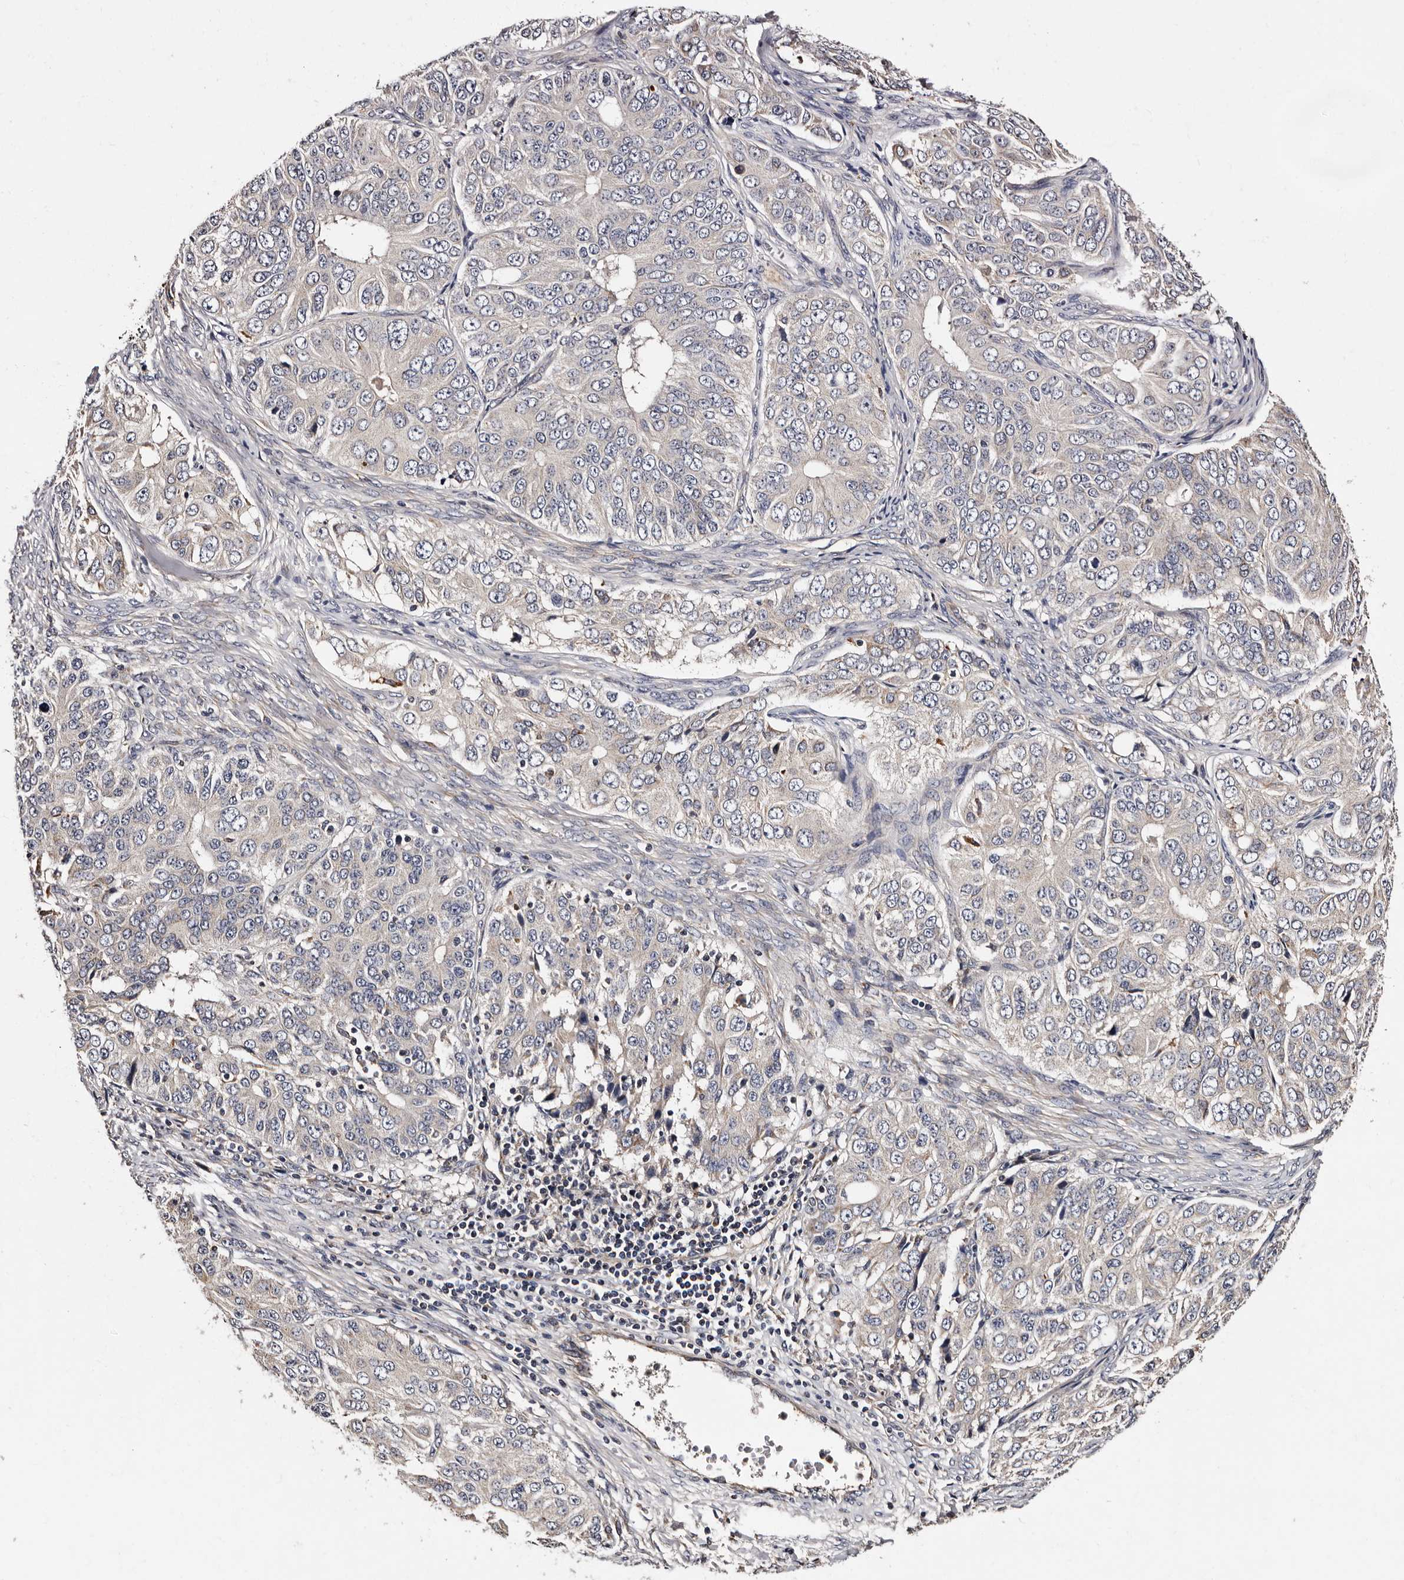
{"staining": {"intensity": "negative", "quantity": "none", "location": "none"}, "tissue": "ovarian cancer", "cell_type": "Tumor cells", "image_type": "cancer", "snomed": [{"axis": "morphology", "description": "Carcinoma, endometroid"}, {"axis": "topography", "description": "Ovary"}], "caption": "Protein analysis of ovarian cancer reveals no significant expression in tumor cells.", "gene": "ADCK5", "patient": {"sex": "female", "age": 51}}